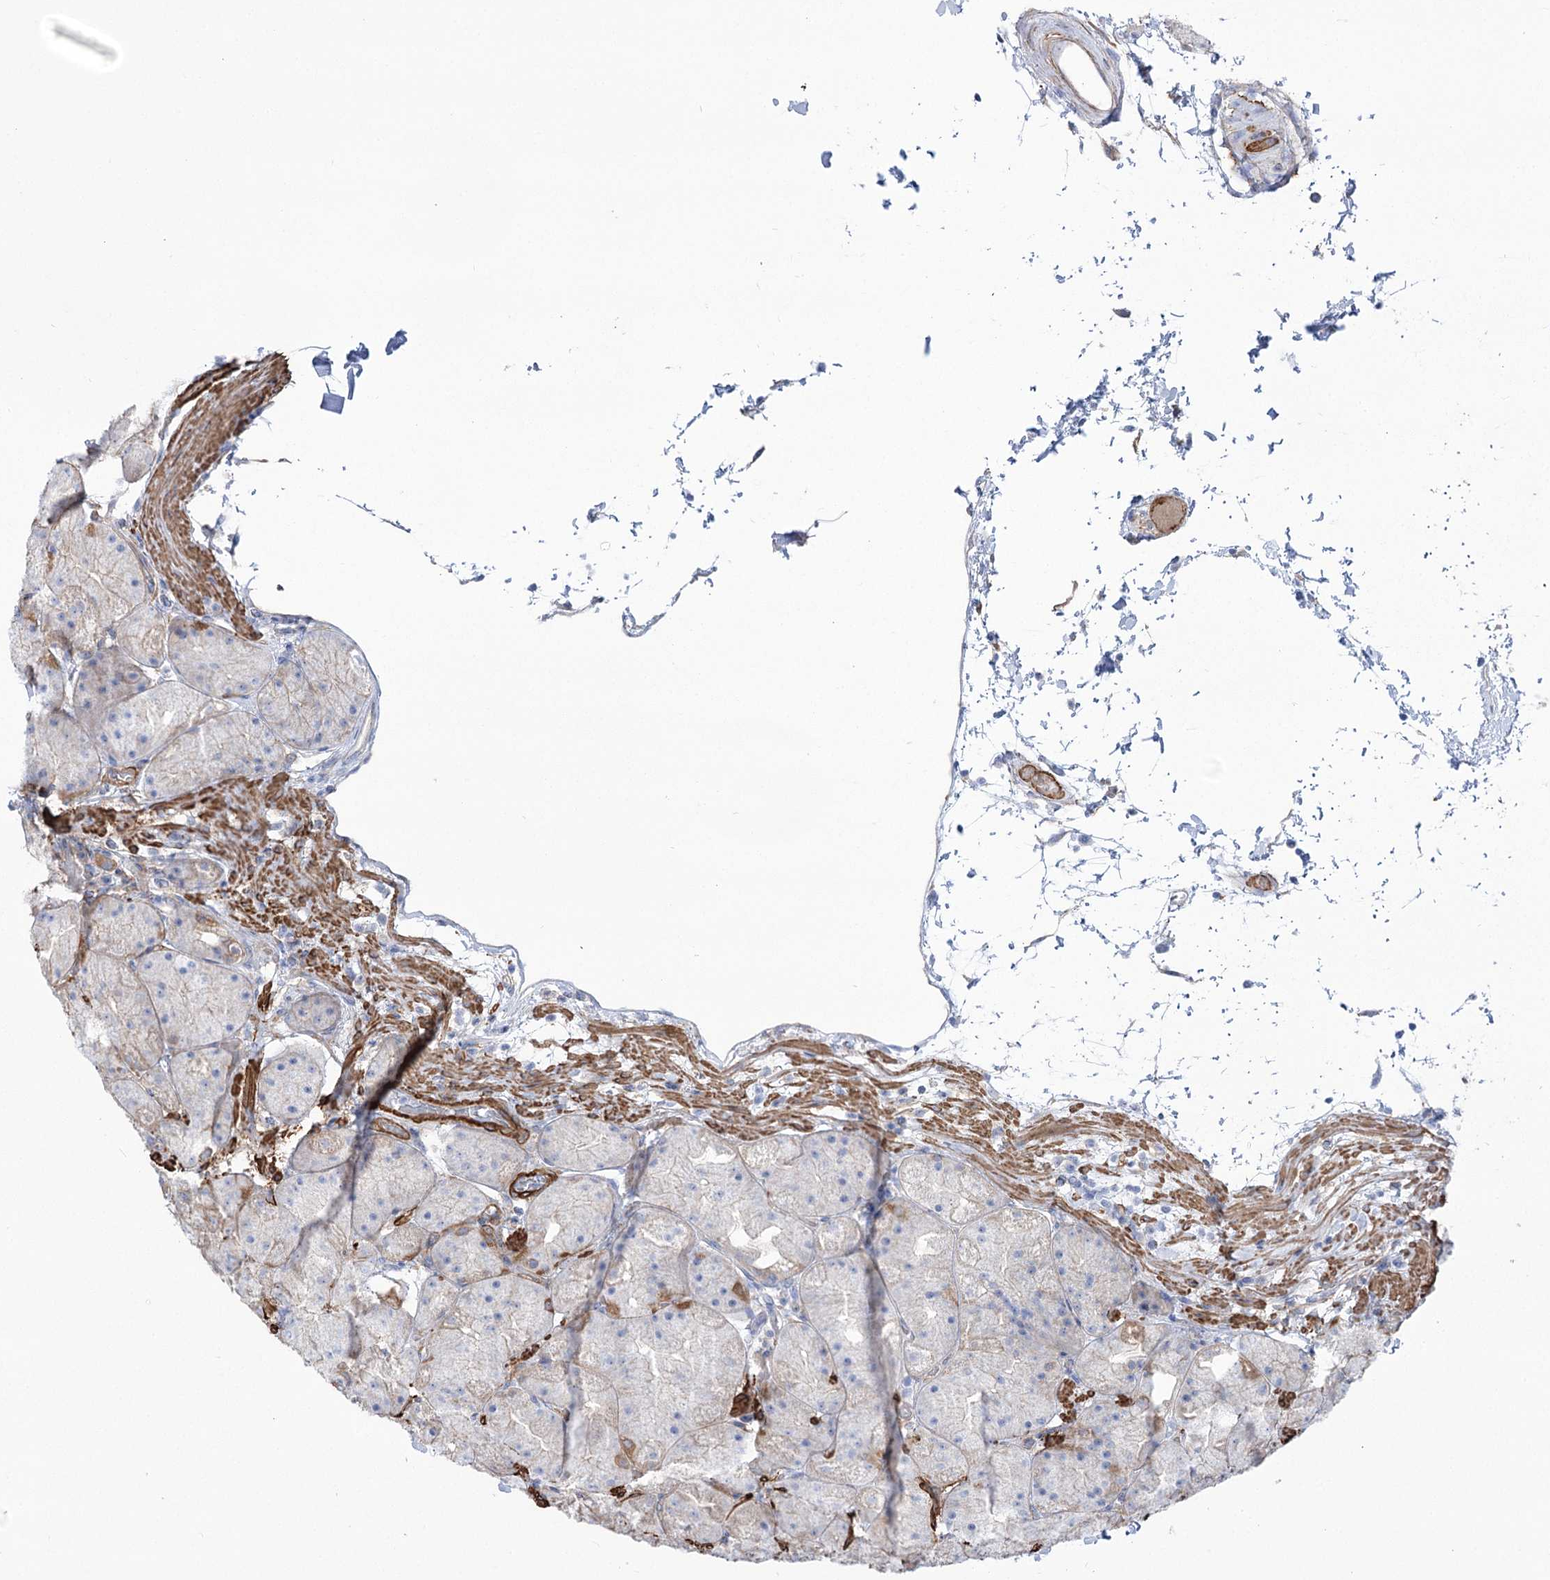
{"staining": {"intensity": "negative", "quantity": "none", "location": "none"}, "tissue": "stomach", "cell_type": "Glandular cells", "image_type": "normal", "snomed": [{"axis": "morphology", "description": "Normal tissue, NOS"}, {"axis": "topography", "description": "Stomach, upper"}, {"axis": "topography", "description": "Stomach"}], "caption": "This image is of benign stomach stained with immunohistochemistry (IHC) to label a protein in brown with the nuclei are counter-stained blue. There is no positivity in glandular cells.", "gene": "PLEKHA5", "patient": {"sex": "male", "age": 48}}